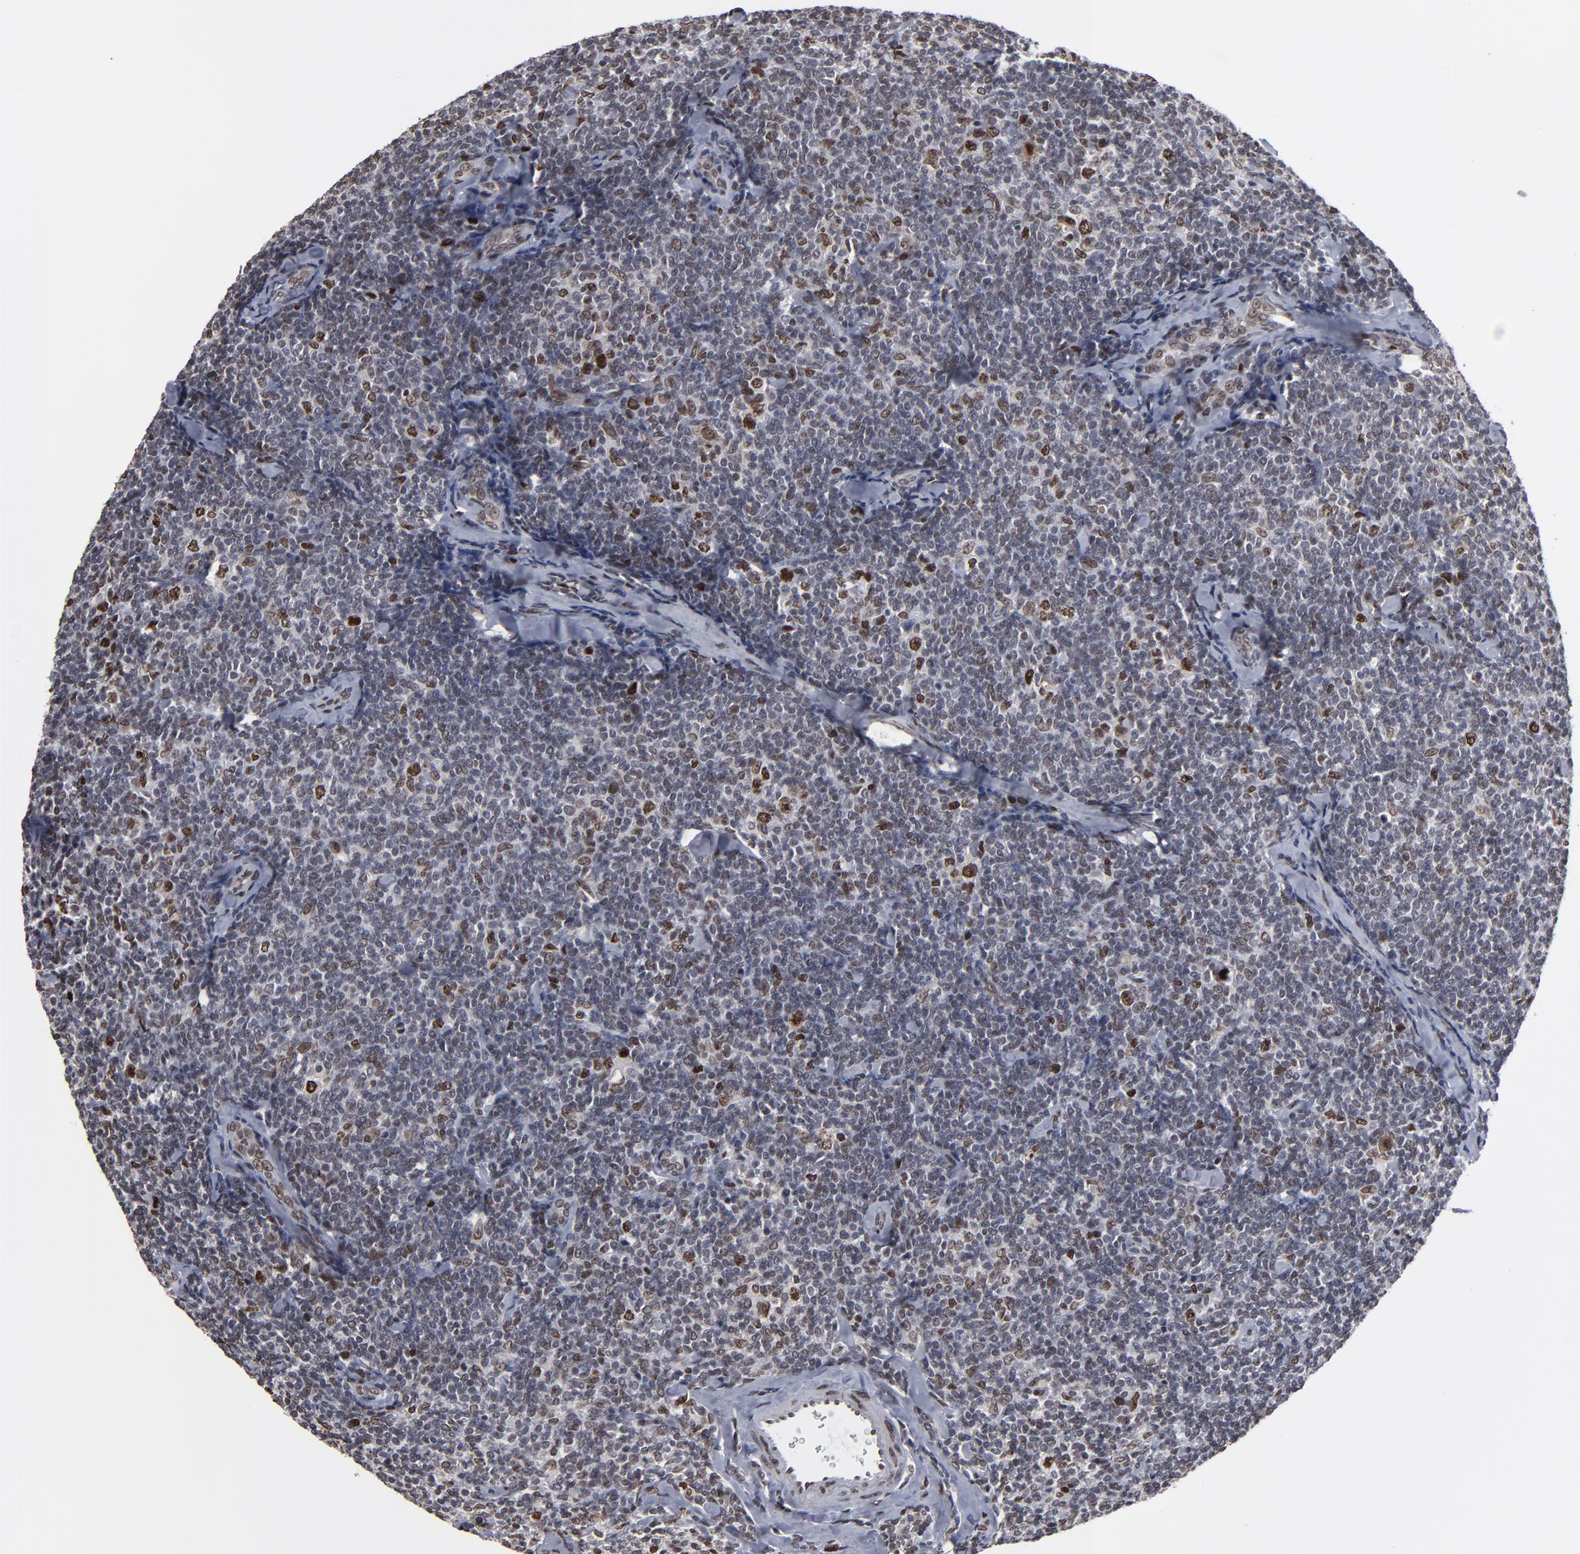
{"staining": {"intensity": "moderate", "quantity": "<25%", "location": "nuclear"}, "tissue": "lymphoma", "cell_type": "Tumor cells", "image_type": "cancer", "snomed": [{"axis": "morphology", "description": "Malignant lymphoma, non-Hodgkin's type, Low grade"}, {"axis": "topography", "description": "Lymph node"}], "caption": "Immunohistochemical staining of human lymphoma displays moderate nuclear protein positivity in about <25% of tumor cells. (DAB IHC with brightfield microscopy, high magnification).", "gene": "BAZ1A", "patient": {"sex": "female", "age": 56}}